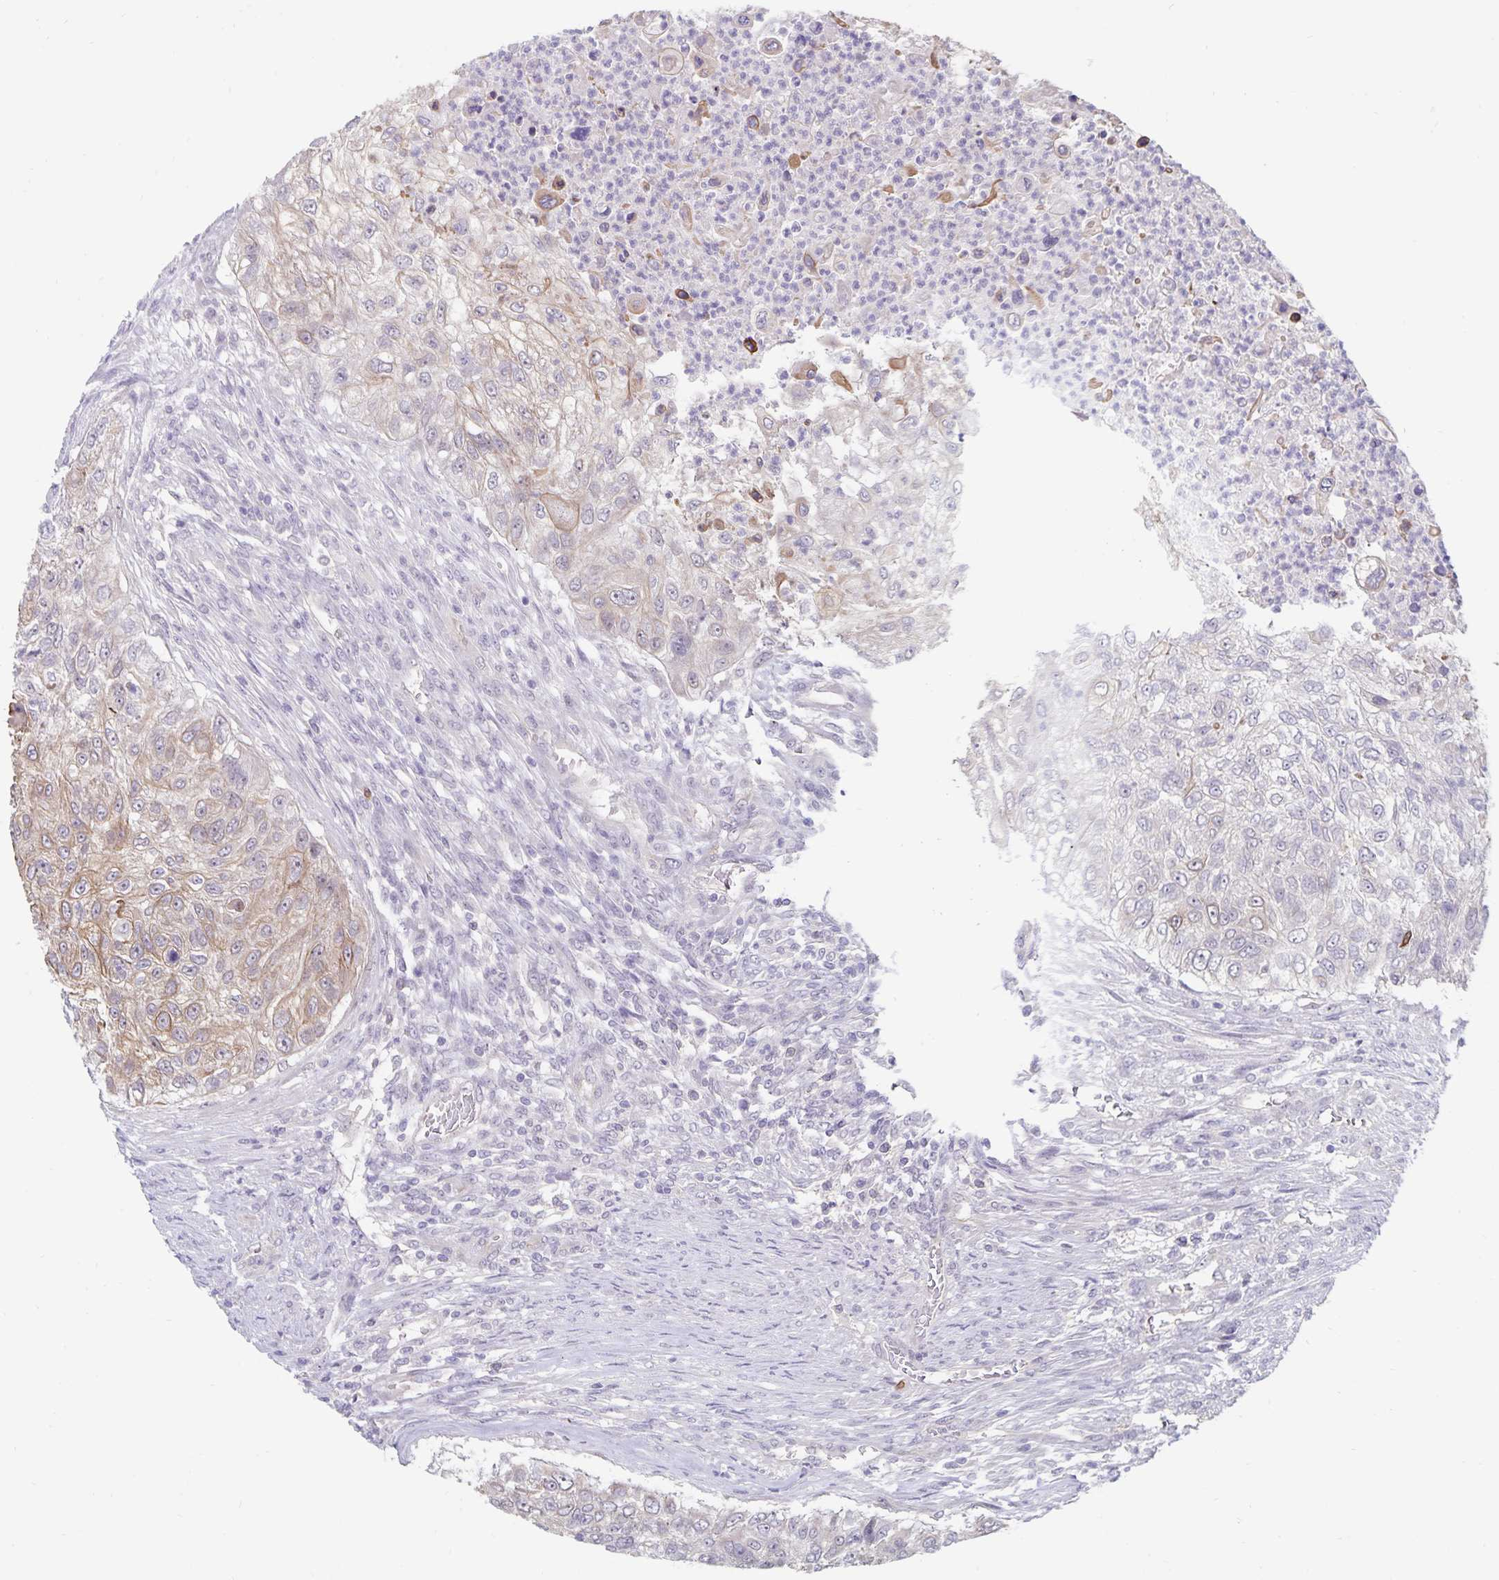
{"staining": {"intensity": "weak", "quantity": "<25%", "location": "cytoplasmic/membranous"}, "tissue": "urothelial cancer", "cell_type": "Tumor cells", "image_type": "cancer", "snomed": [{"axis": "morphology", "description": "Urothelial carcinoma, High grade"}, {"axis": "topography", "description": "Urinary bladder"}], "caption": "Immunohistochemistry image of neoplastic tissue: urothelial cancer stained with DAB shows no significant protein positivity in tumor cells. Nuclei are stained in blue.", "gene": "CDKN2B", "patient": {"sex": "female", "age": 60}}